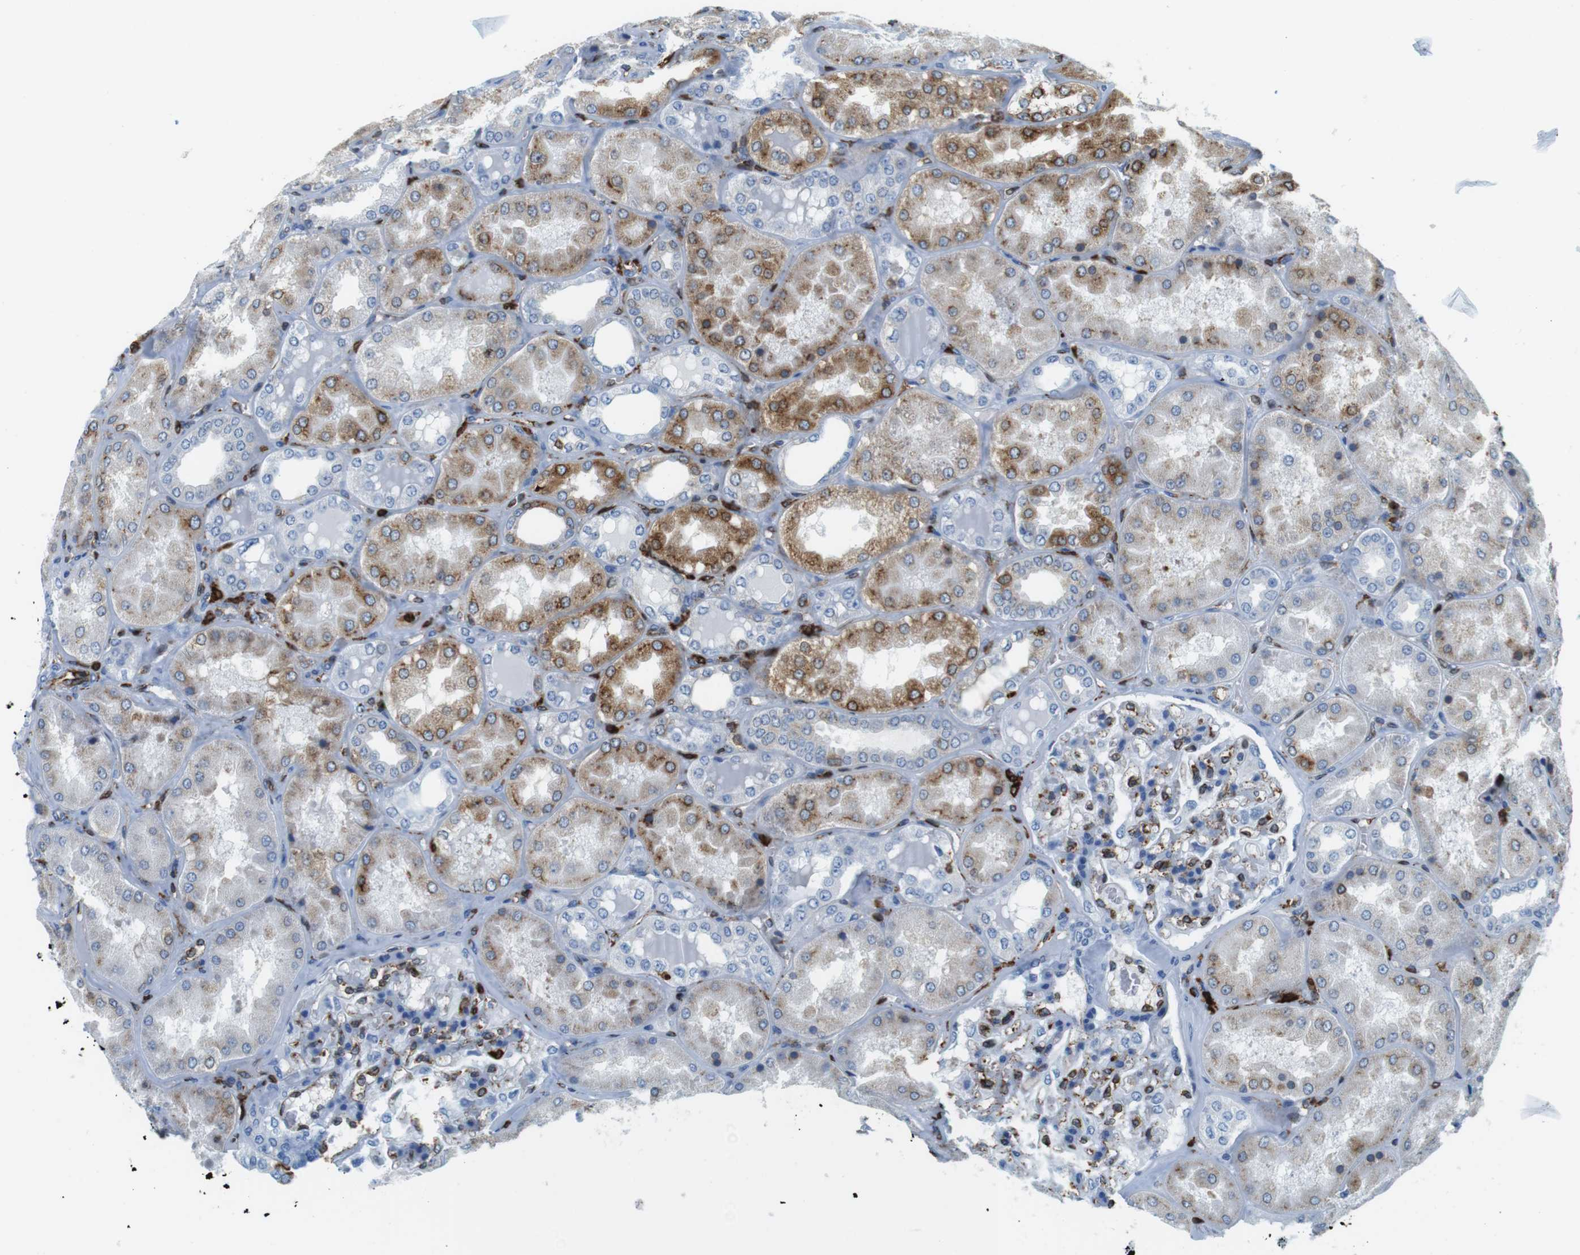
{"staining": {"intensity": "strong", "quantity": "25%-75%", "location": "cytoplasmic/membranous"}, "tissue": "kidney", "cell_type": "Cells in glomeruli", "image_type": "normal", "snomed": [{"axis": "morphology", "description": "Normal tissue, NOS"}, {"axis": "topography", "description": "Kidney"}], "caption": "An immunohistochemistry (IHC) photomicrograph of benign tissue is shown. Protein staining in brown highlights strong cytoplasmic/membranous positivity in kidney within cells in glomeruli.", "gene": "CIITA", "patient": {"sex": "female", "age": 56}}